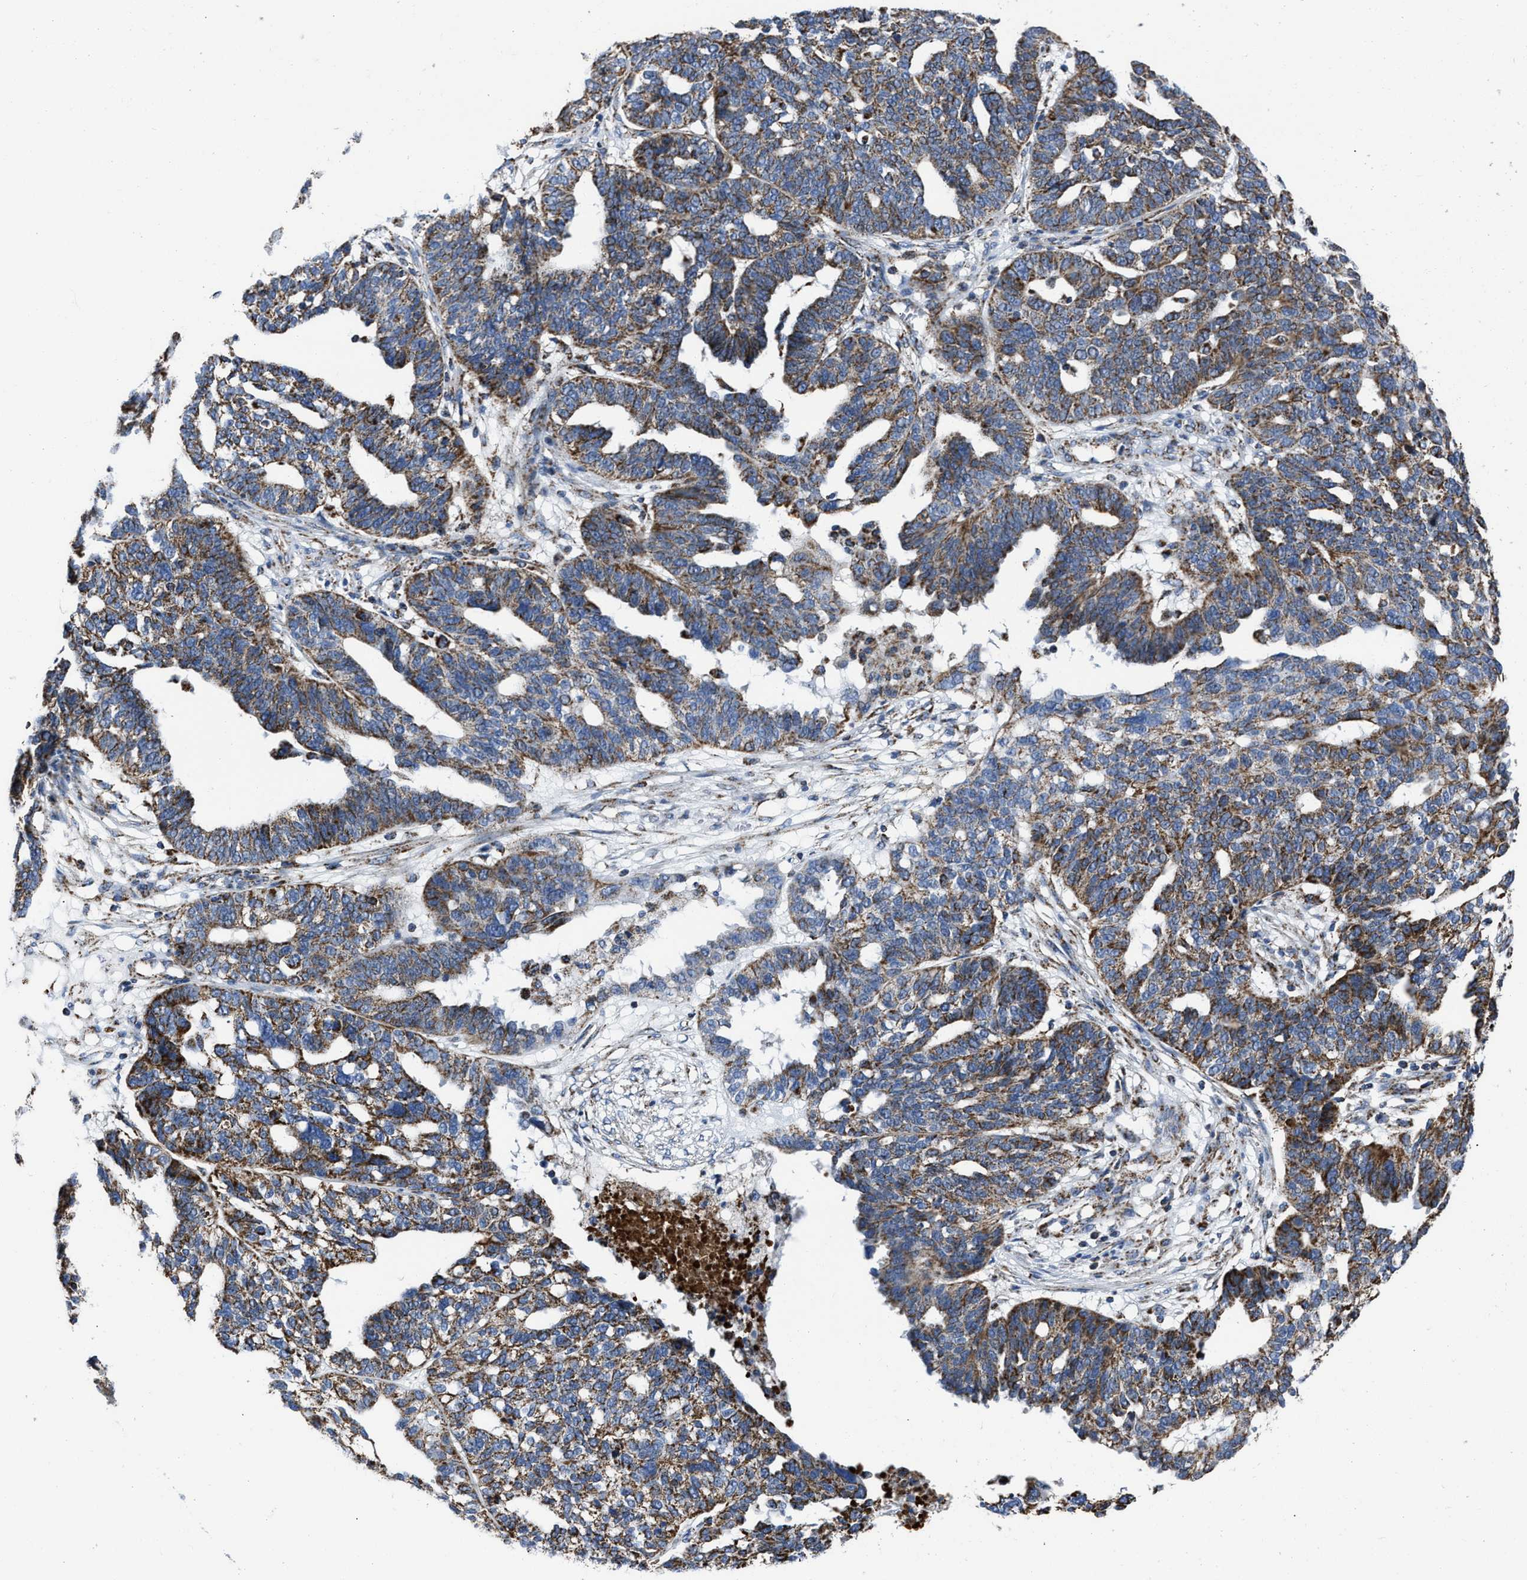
{"staining": {"intensity": "moderate", "quantity": ">75%", "location": "cytoplasmic/membranous"}, "tissue": "ovarian cancer", "cell_type": "Tumor cells", "image_type": "cancer", "snomed": [{"axis": "morphology", "description": "Cystadenocarcinoma, serous, NOS"}, {"axis": "topography", "description": "Ovary"}], "caption": "A brown stain highlights moderate cytoplasmic/membranous staining of a protein in human ovarian cancer (serous cystadenocarcinoma) tumor cells.", "gene": "NSD3", "patient": {"sex": "female", "age": 59}}